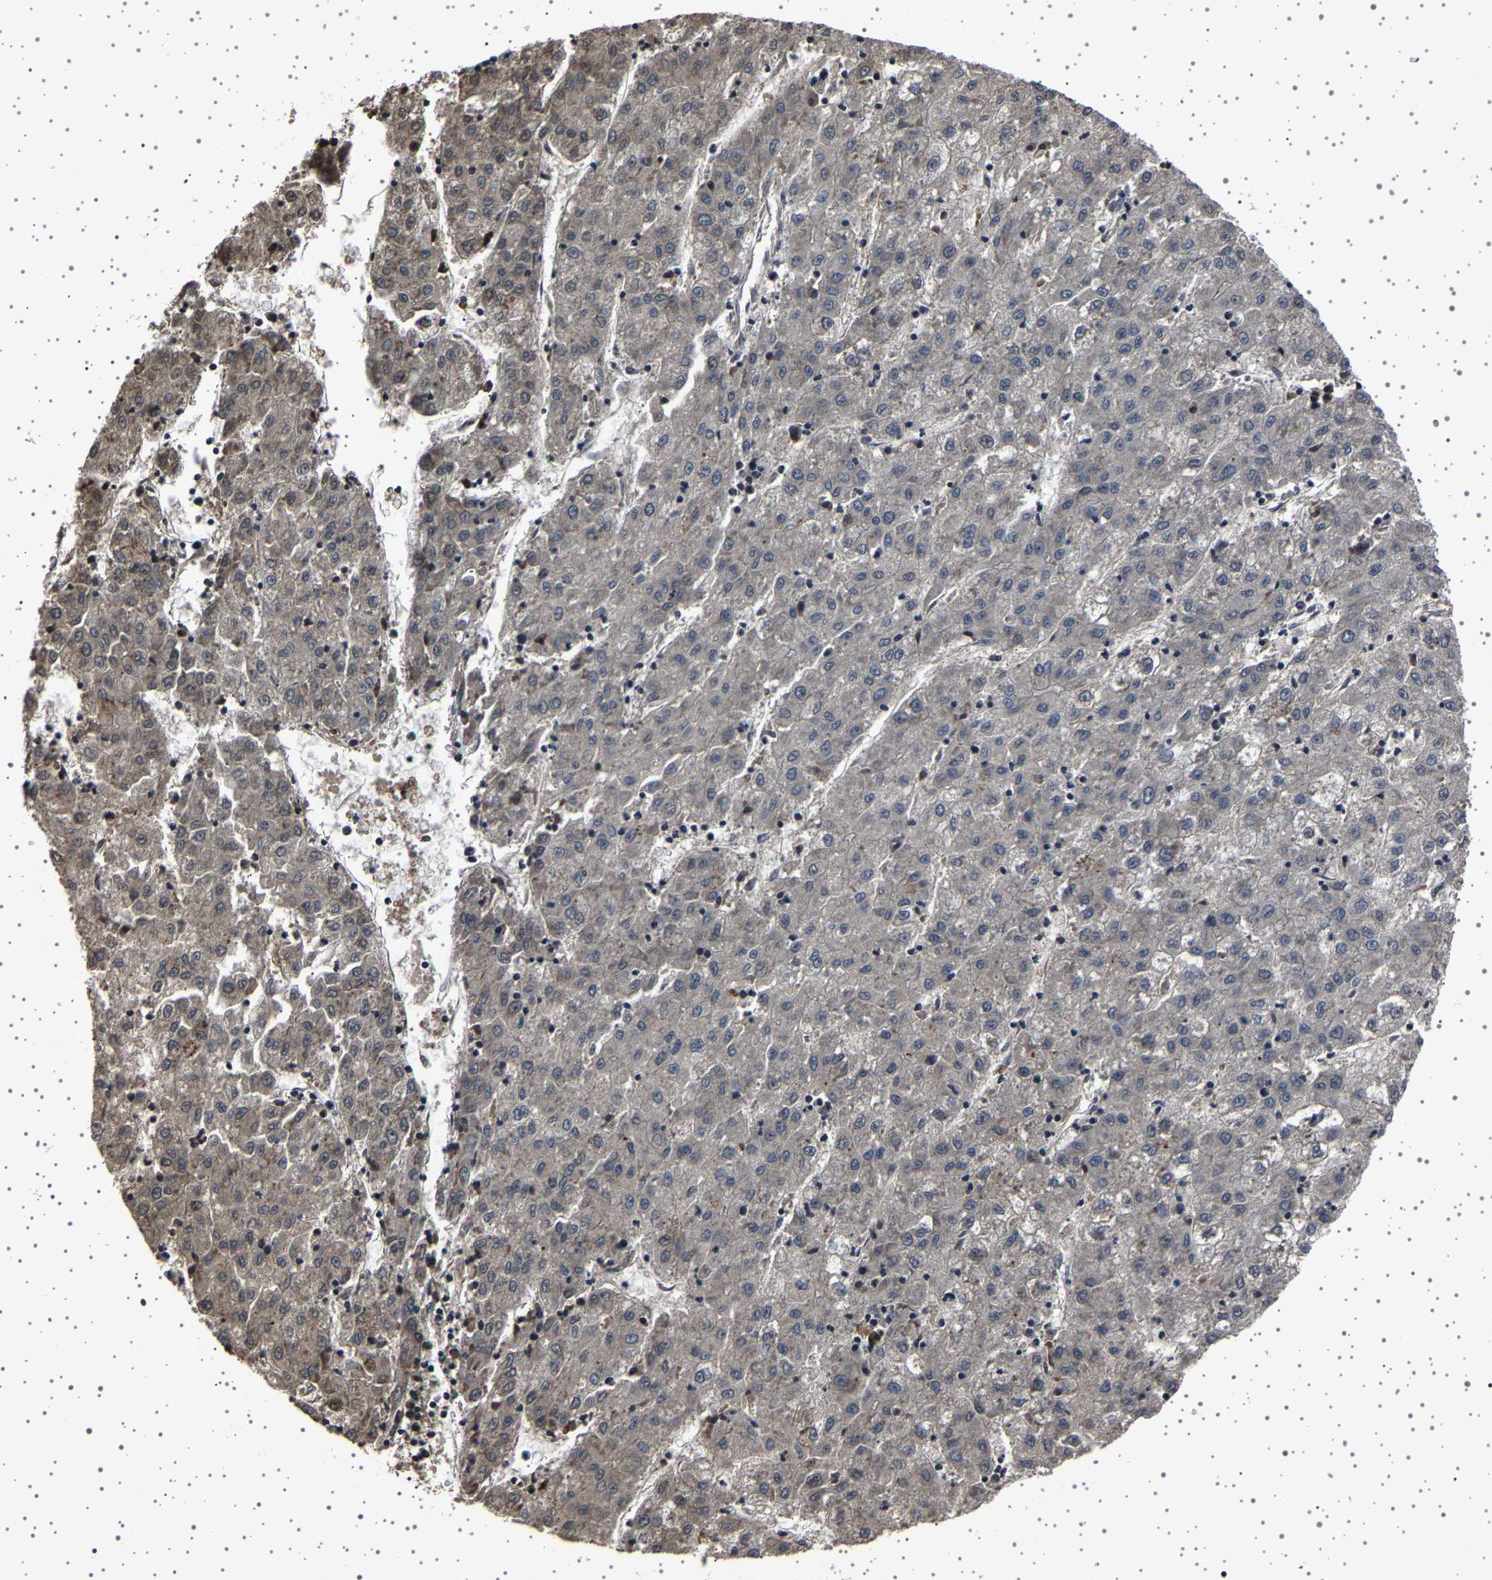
{"staining": {"intensity": "weak", "quantity": "<25%", "location": "cytoplasmic/membranous"}, "tissue": "liver cancer", "cell_type": "Tumor cells", "image_type": "cancer", "snomed": [{"axis": "morphology", "description": "Carcinoma, Hepatocellular, NOS"}, {"axis": "topography", "description": "Liver"}], "caption": "There is no significant positivity in tumor cells of liver cancer (hepatocellular carcinoma). (DAB IHC with hematoxylin counter stain).", "gene": "IL10RB", "patient": {"sex": "male", "age": 72}}